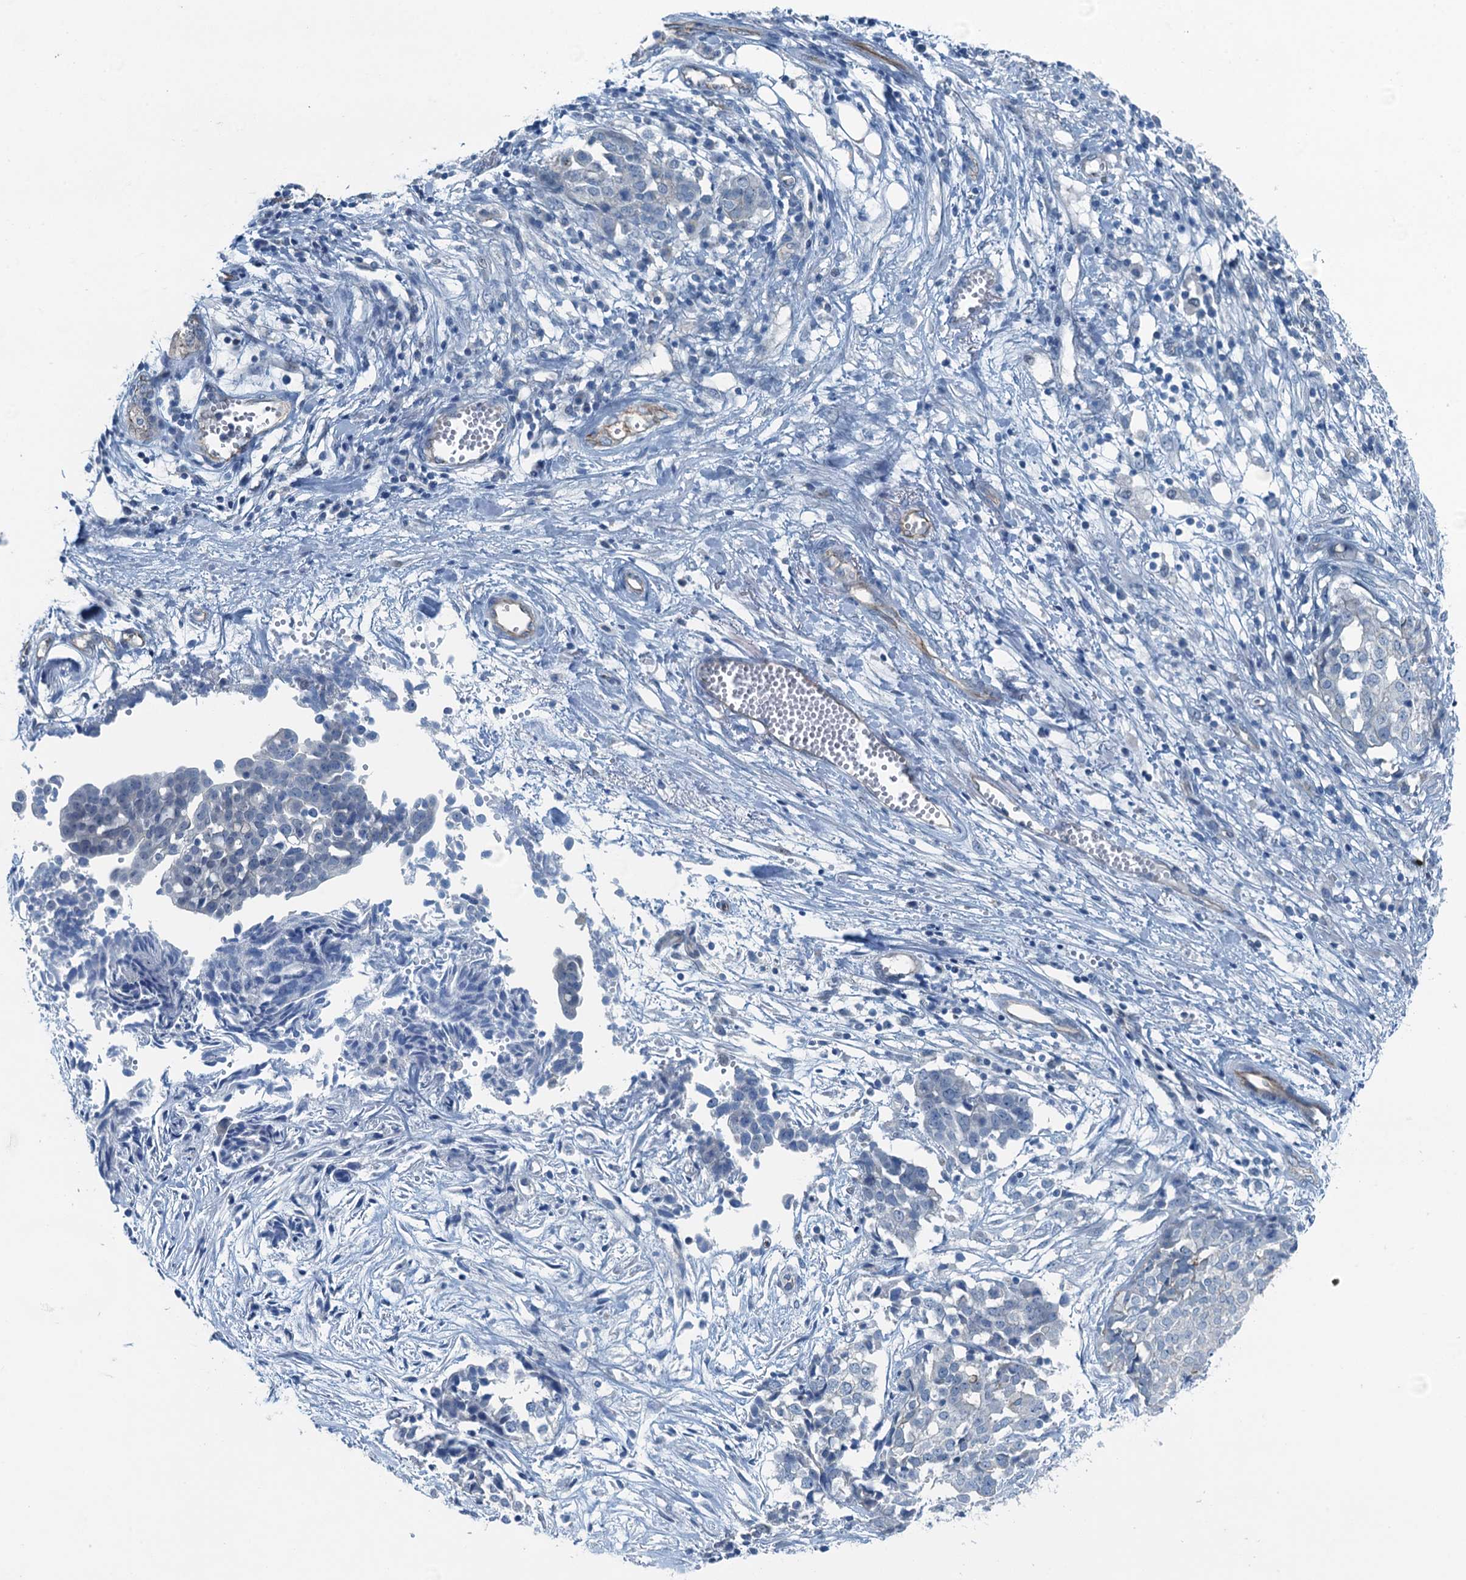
{"staining": {"intensity": "negative", "quantity": "none", "location": "none"}, "tissue": "ovarian cancer", "cell_type": "Tumor cells", "image_type": "cancer", "snomed": [{"axis": "morphology", "description": "Cystadenocarcinoma, serous, NOS"}, {"axis": "topography", "description": "Soft tissue"}, {"axis": "topography", "description": "Ovary"}], "caption": "A photomicrograph of human ovarian cancer (serous cystadenocarcinoma) is negative for staining in tumor cells.", "gene": "GFOD2", "patient": {"sex": "female", "age": 57}}